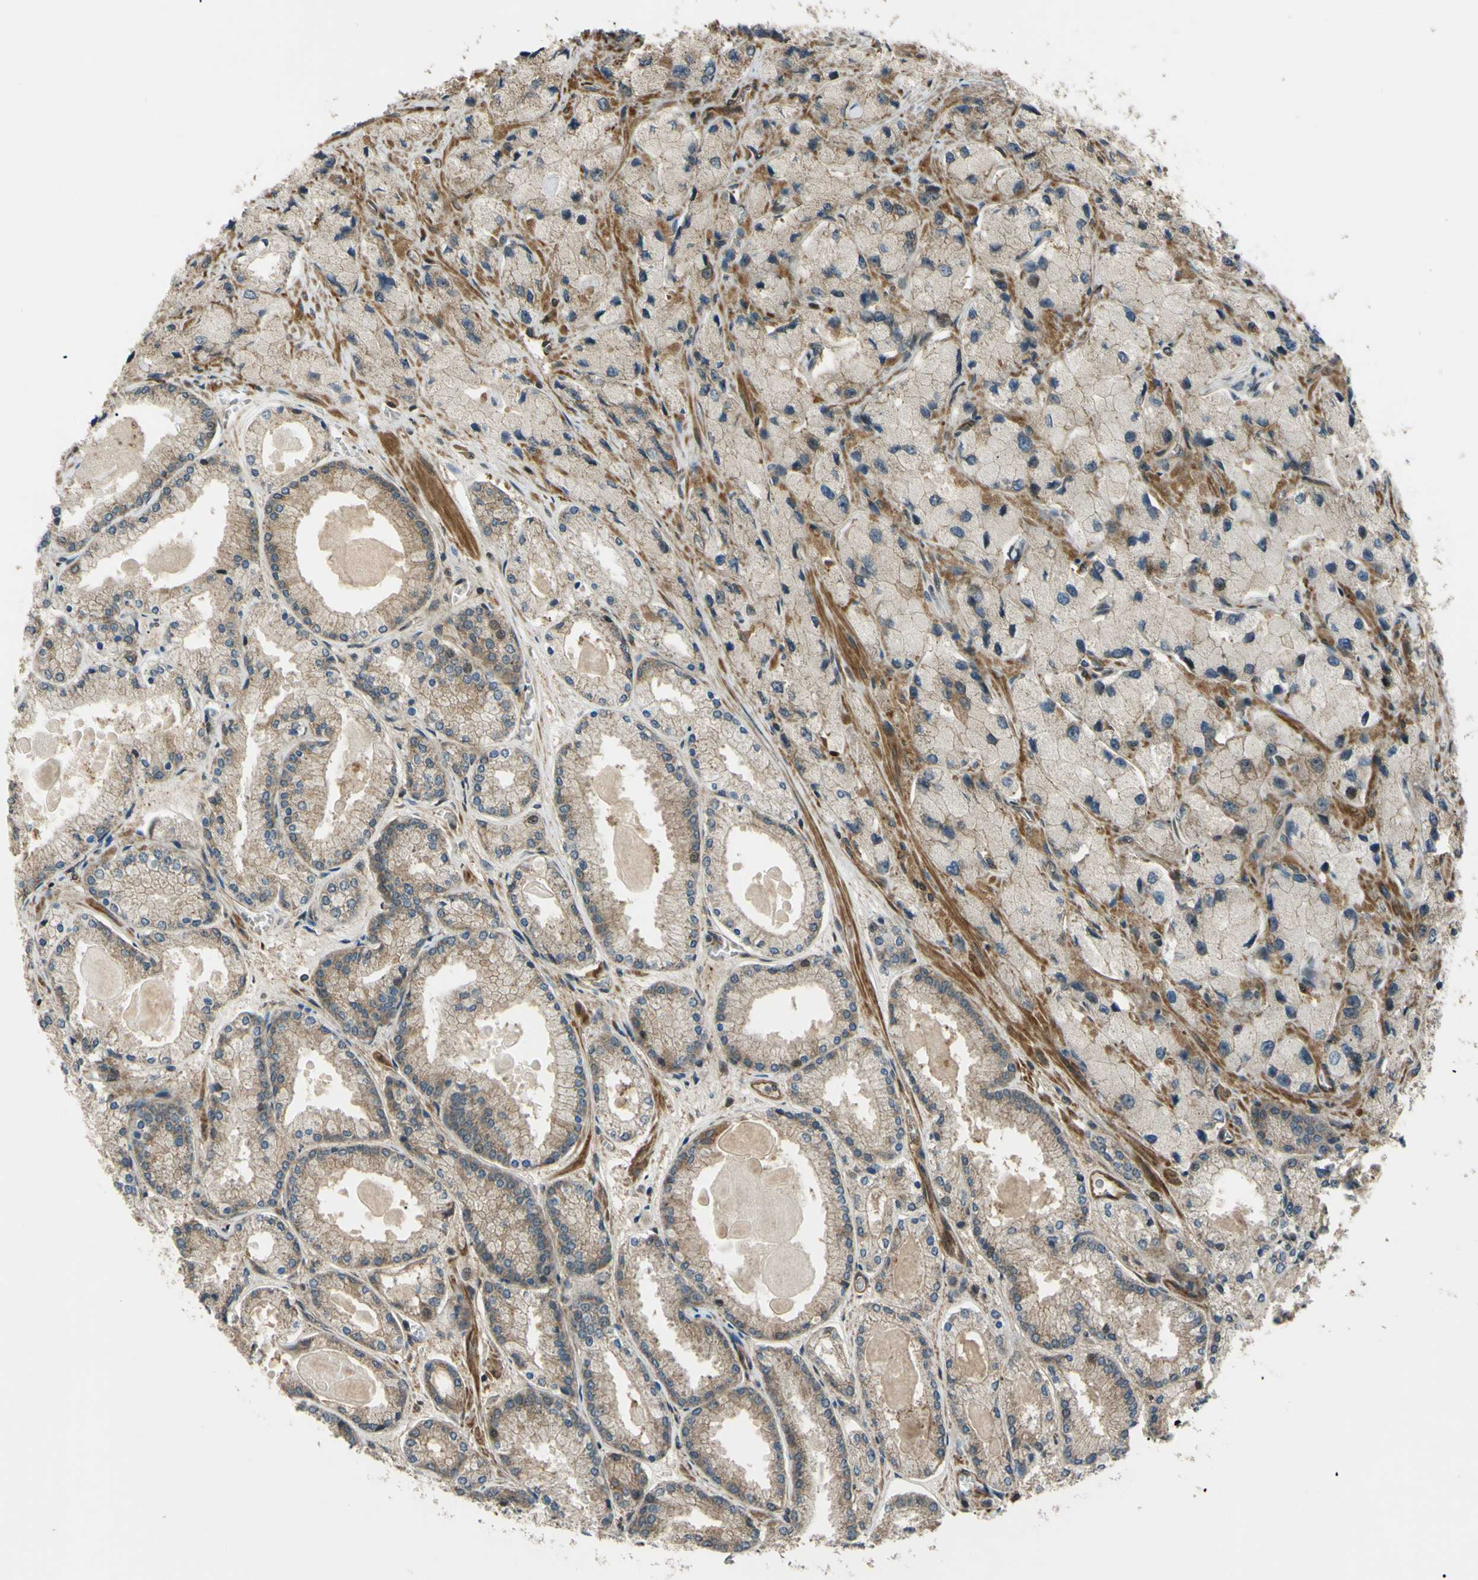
{"staining": {"intensity": "moderate", "quantity": ">75%", "location": "cytoplasmic/membranous"}, "tissue": "prostate cancer", "cell_type": "Tumor cells", "image_type": "cancer", "snomed": [{"axis": "morphology", "description": "Adenocarcinoma, High grade"}, {"axis": "topography", "description": "Prostate"}], "caption": "Protein staining exhibits moderate cytoplasmic/membranous expression in approximately >75% of tumor cells in high-grade adenocarcinoma (prostate). Immunohistochemistry stains the protein of interest in brown and the nuclei are stained blue.", "gene": "FLII", "patient": {"sex": "male", "age": 58}}